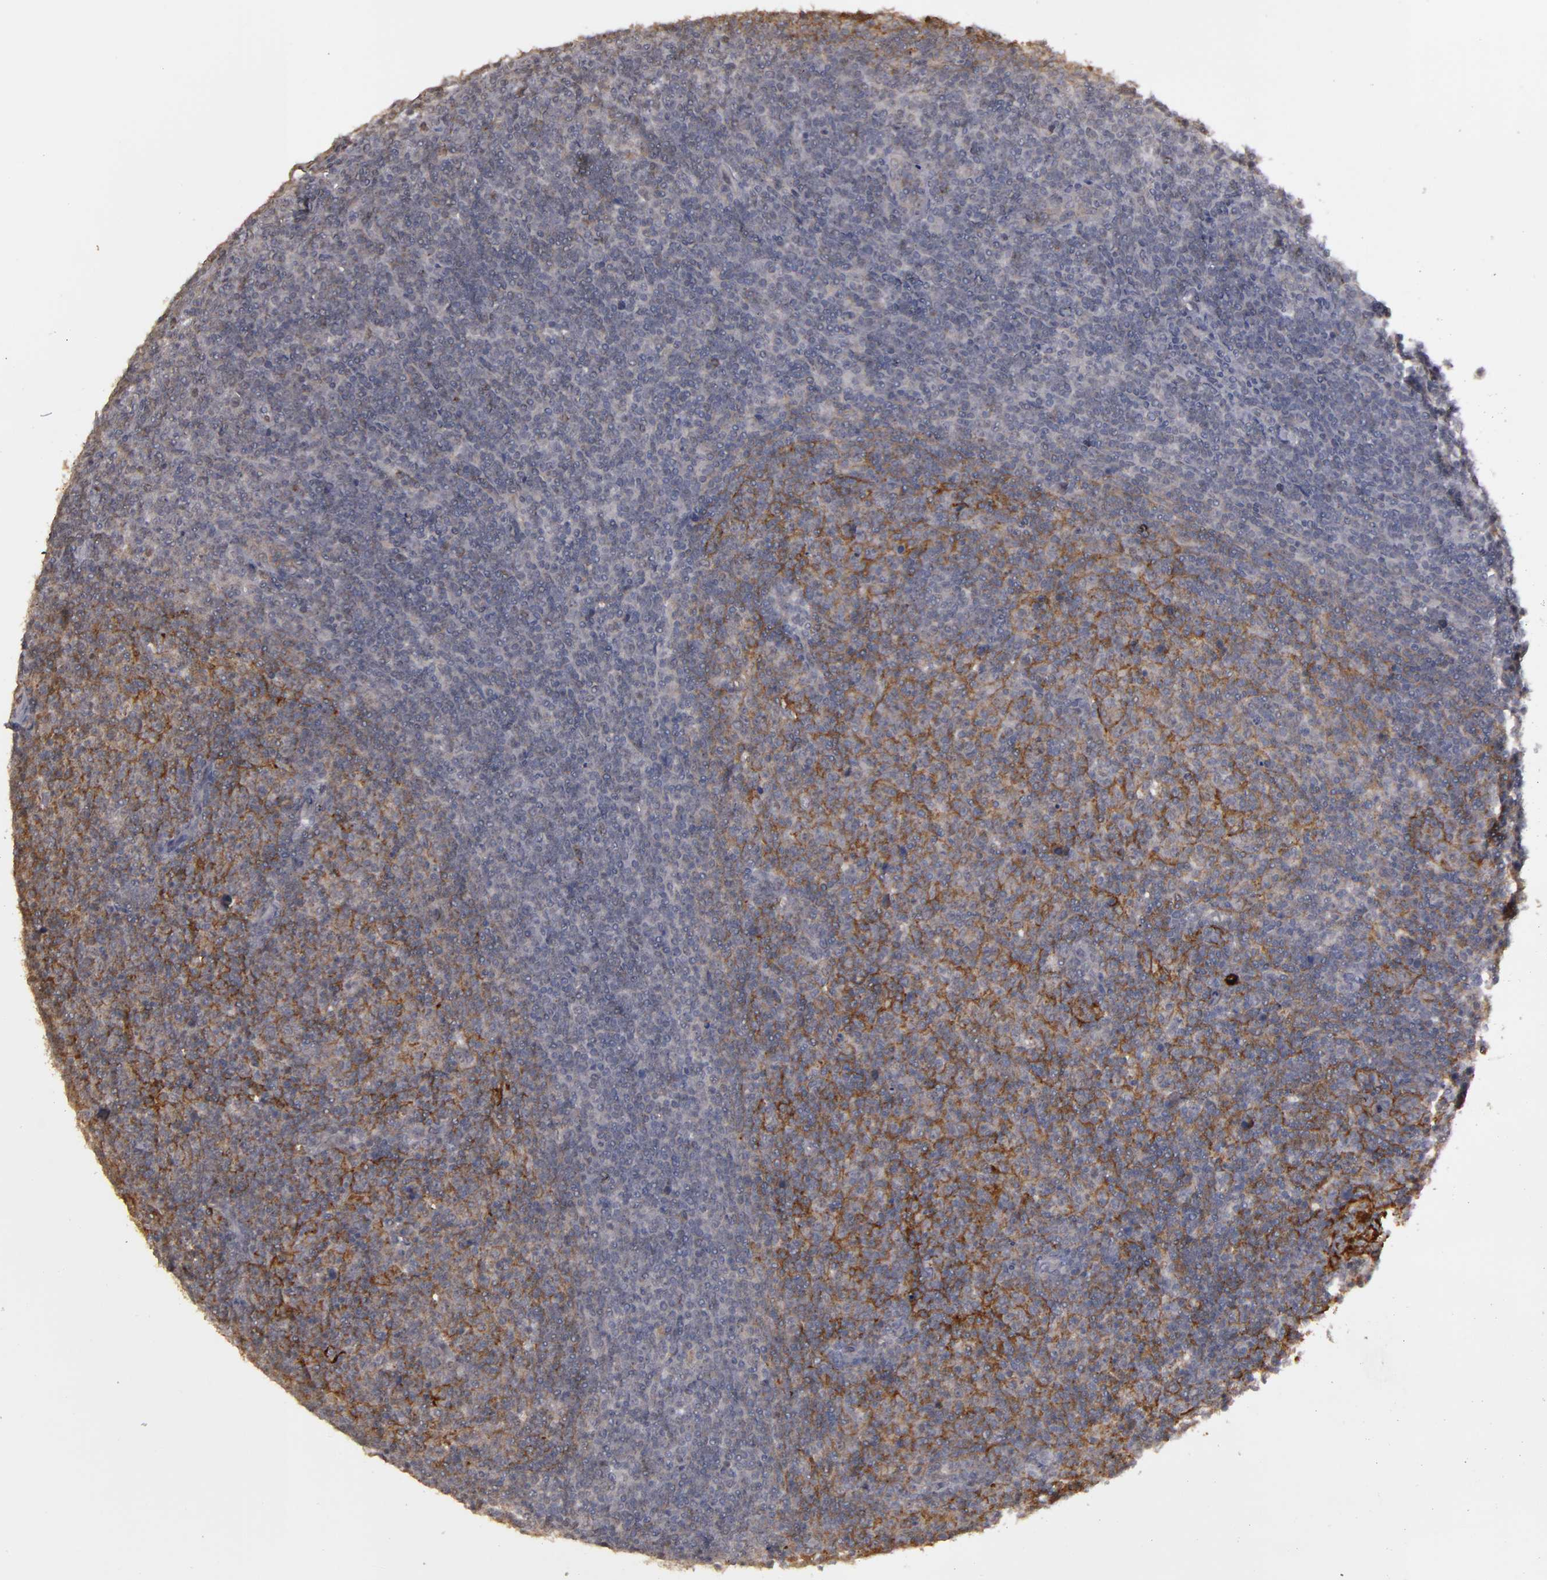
{"staining": {"intensity": "moderate", "quantity": "25%-75%", "location": "cytoplasmic/membranous"}, "tissue": "lymphoma", "cell_type": "Tumor cells", "image_type": "cancer", "snomed": [{"axis": "morphology", "description": "Malignant lymphoma, non-Hodgkin's type, Low grade"}, {"axis": "topography", "description": "Lymph node"}], "caption": "IHC staining of malignant lymphoma, non-Hodgkin's type (low-grade), which shows medium levels of moderate cytoplasmic/membranous expression in about 25%-75% of tumor cells indicating moderate cytoplasmic/membranous protein expression. The staining was performed using DAB (brown) for protein detection and nuclei were counterstained in hematoxylin (blue).", "gene": "CD55", "patient": {"sex": "male", "age": 70}}